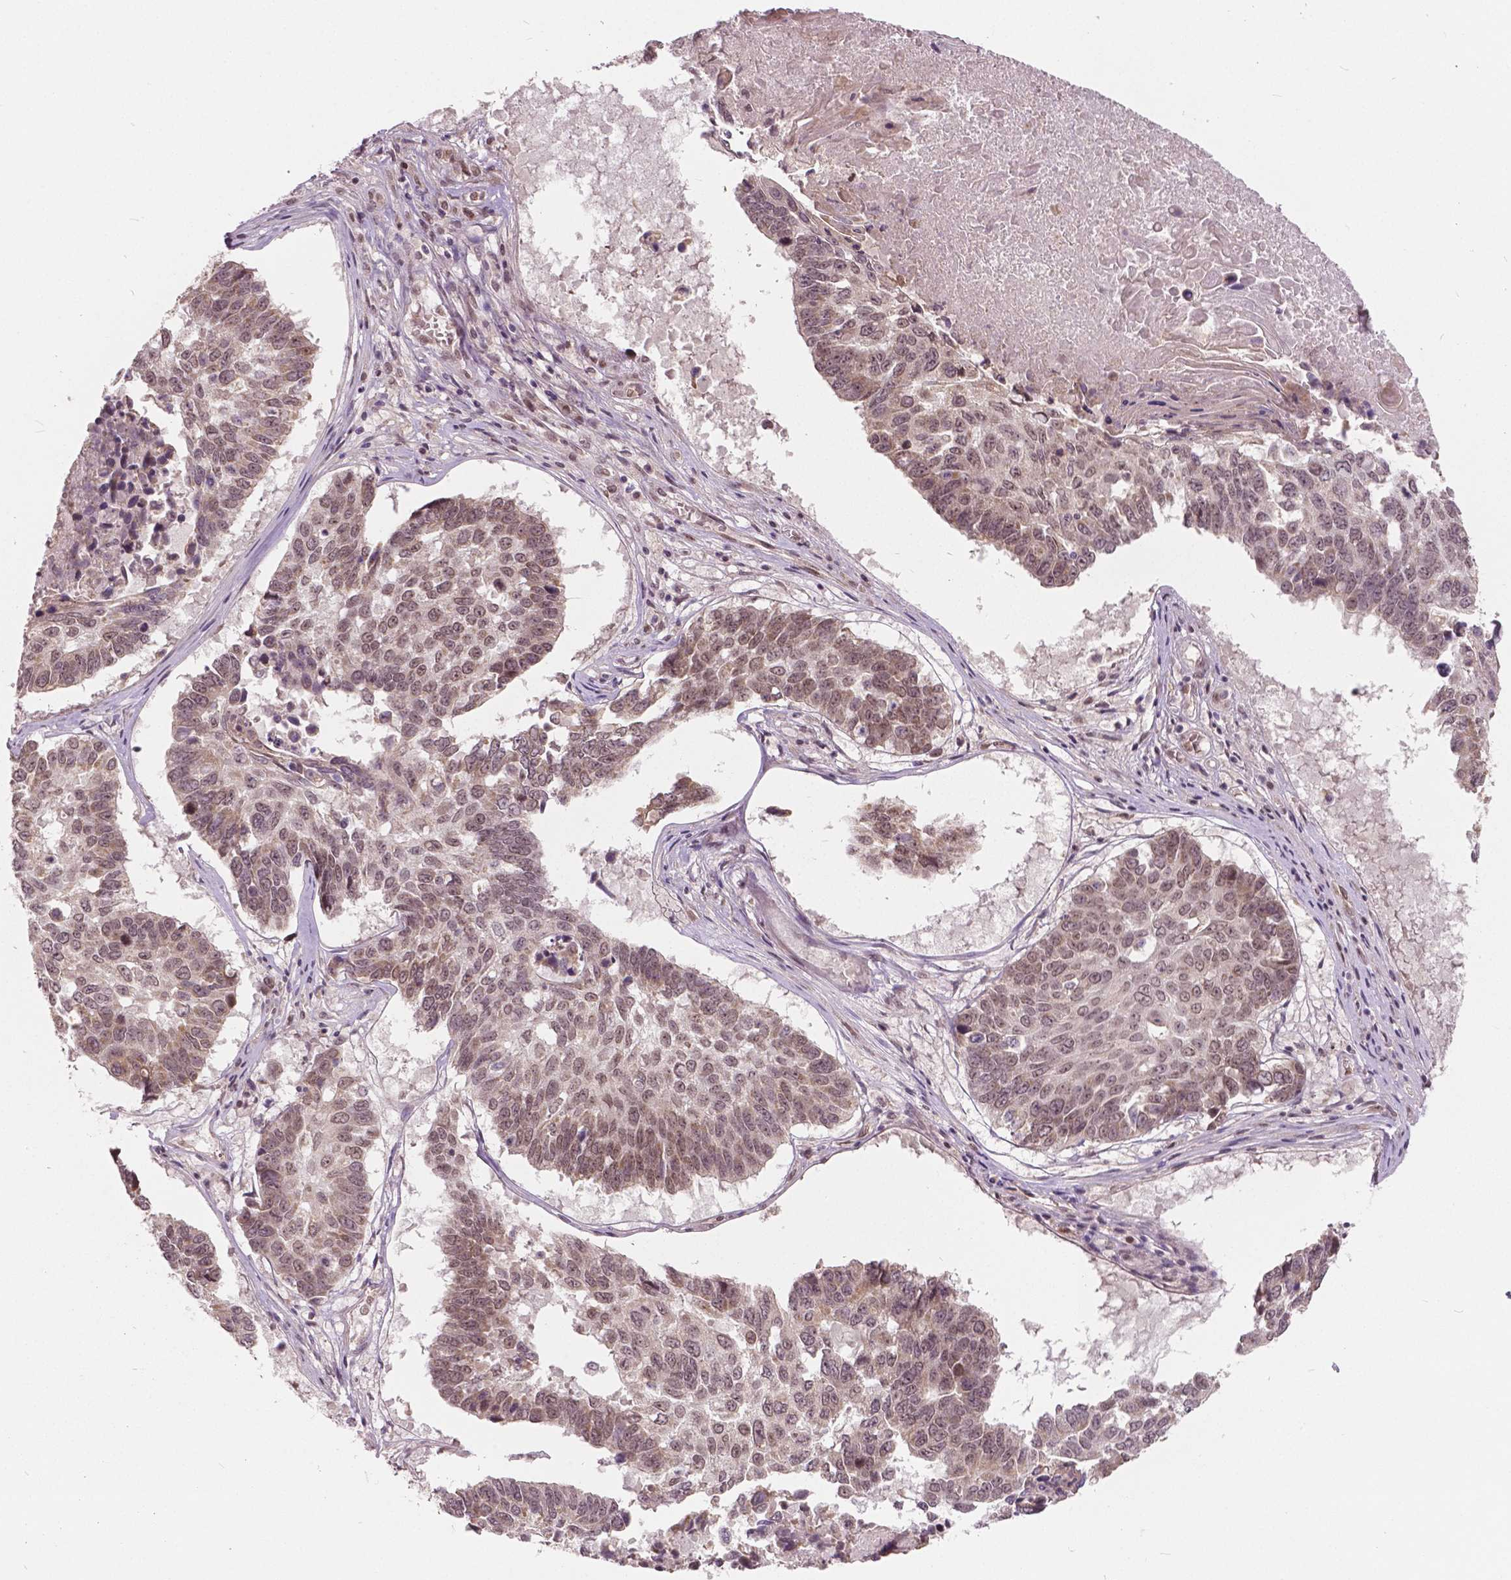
{"staining": {"intensity": "weak", "quantity": "25%-75%", "location": "nuclear"}, "tissue": "lung cancer", "cell_type": "Tumor cells", "image_type": "cancer", "snomed": [{"axis": "morphology", "description": "Squamous cell carcinoma, NOS"}, {"axis": "topography", "description": "Lung"}], "caption": "Immunohistochemical staining of human lung cancer (squamous cell carcinoma) shows low levels of weak nuclear expression in about 25%-75% of tumor cells. The staining was performed using DAB (3,3'-diaminobenzidine) to visualize the protein expression in brown, while the nuclei were stained in blue with hematoxylin (Magnification: 20x).", "gene": "HMBOX1", "patient": {"sex": "male", "age": 73}}